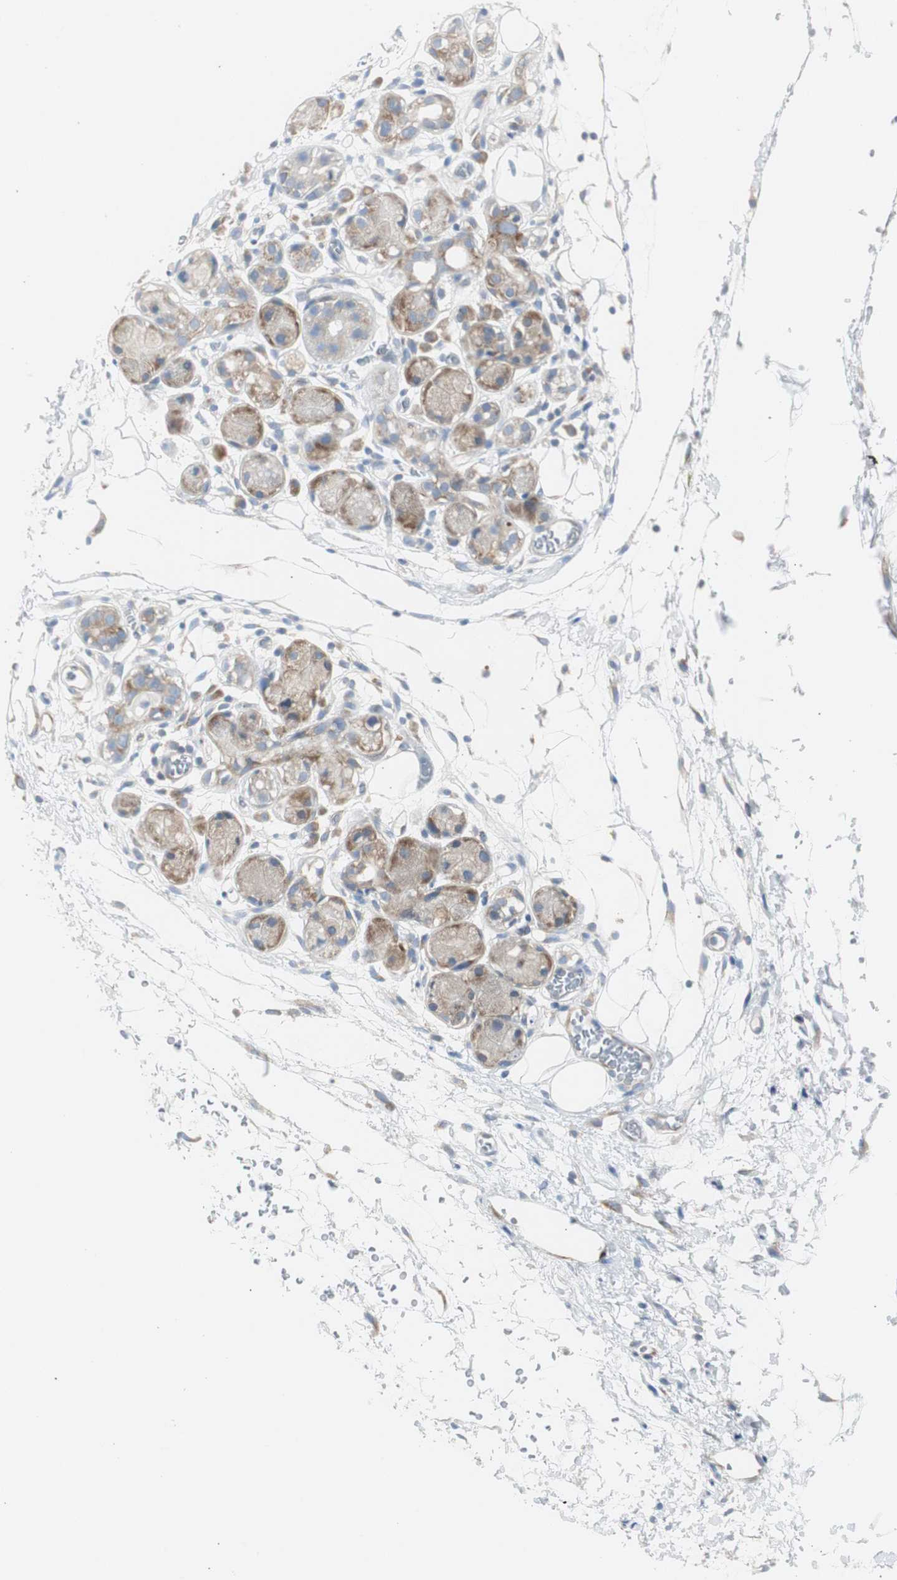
{"staining": {"intensity": "negative", "quantity": "none", "location": "none"}, "tissue": "adipose tissue", "cell_type": "Adipocytes", "image_type": "normal", "snomed": [{"axis": "morphology", "description": "Normal tissue, NOS"}, {"axis": "morphology", "description": "Inflammation, NOS"}, {"axis": "topography", "description": "Vascular tissue"}, {"axis": "topography", "description": "Salivary gland"}], "caption": "This is an immunohistochemistry (IHC) histopathology image of benign adipose tissue. There is no staining in adipocytes.", "gene": "RPS12", "patient": {"sex": "female", "age": 75}}